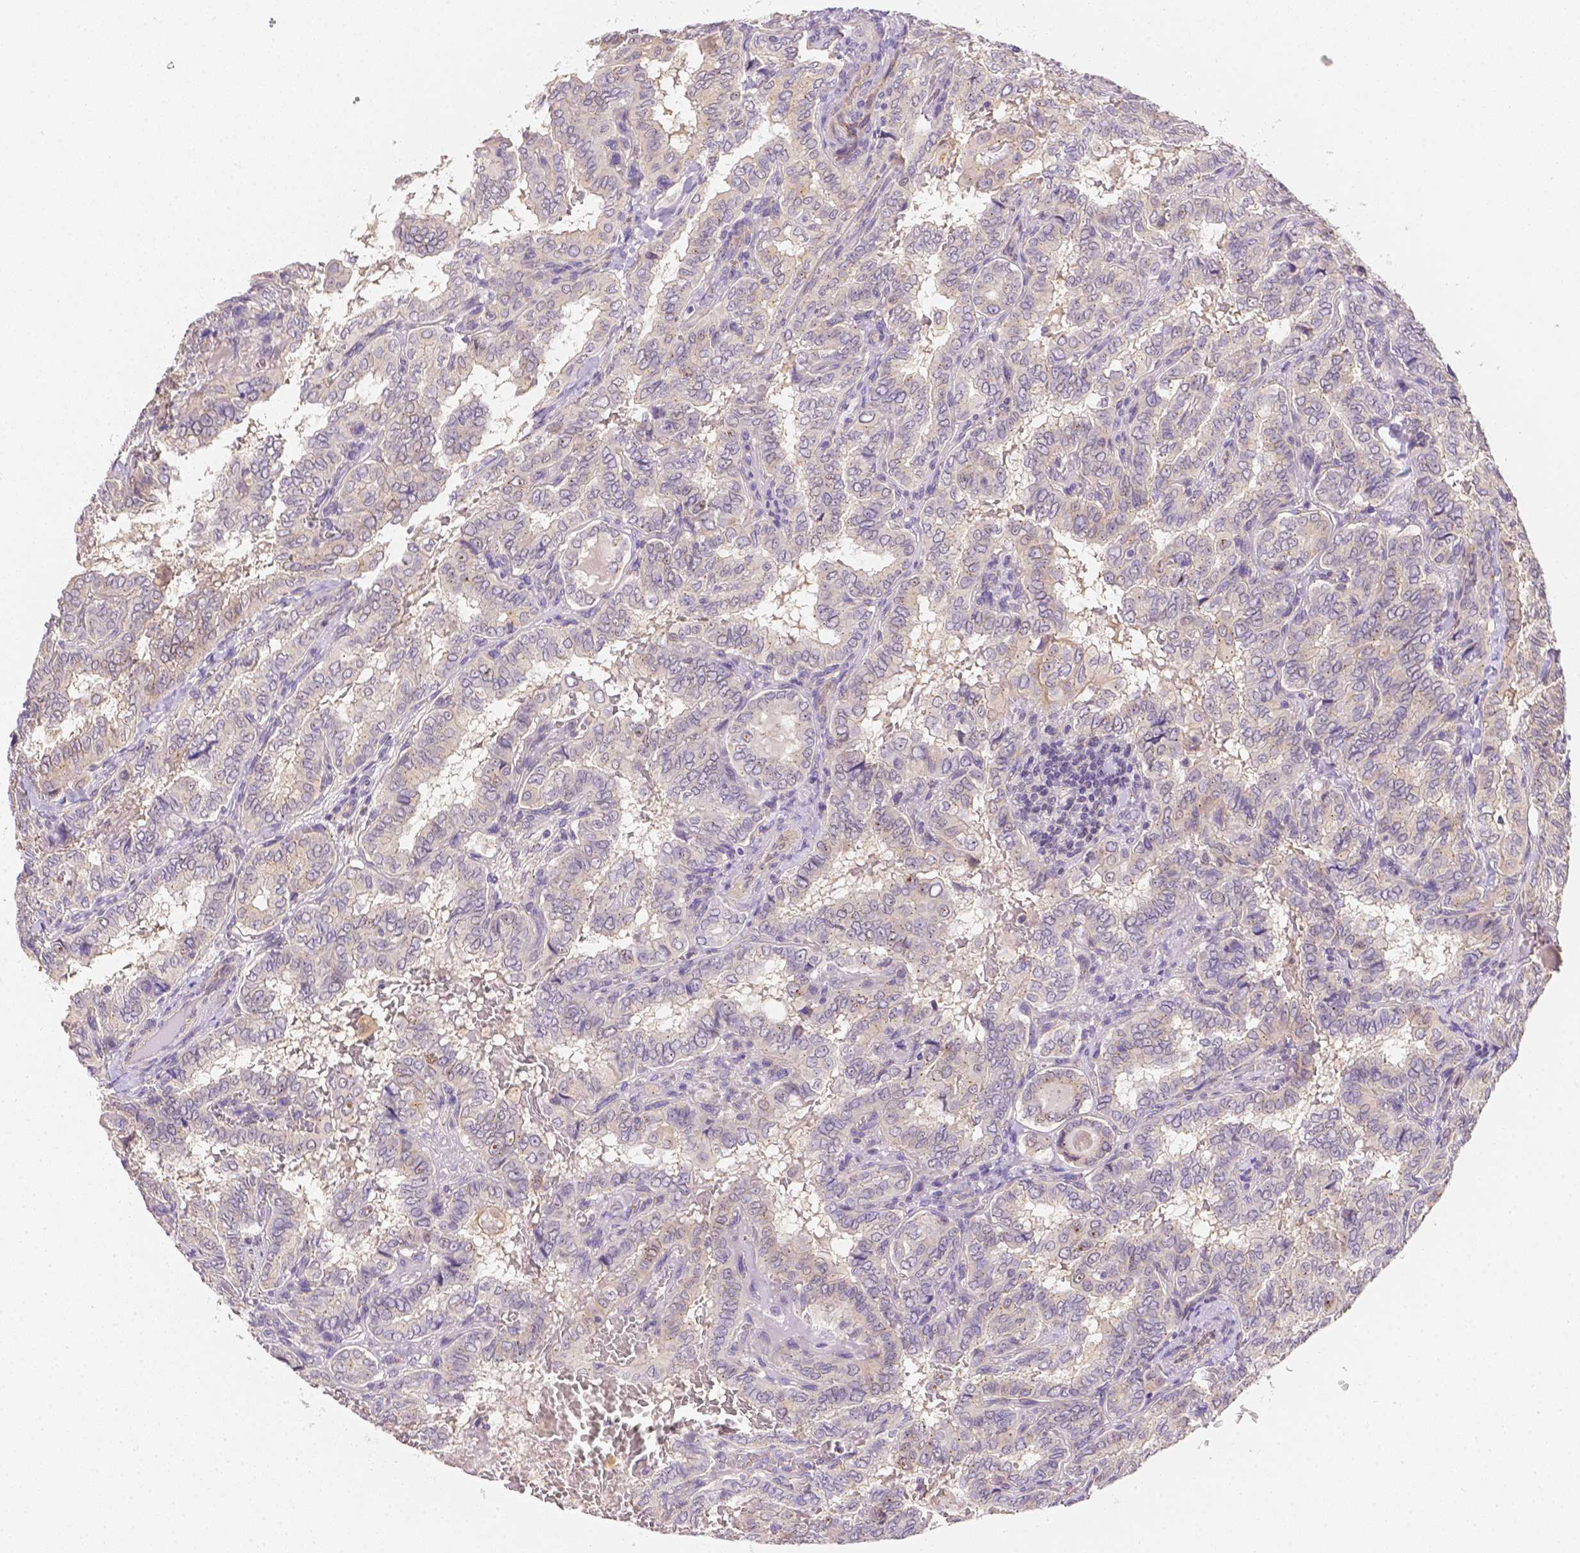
{"staining": {"intensity": "negative", "quantity": "none", "location": "none"}, "tissue": "thyroid cancer", "cell_type": "Tumor cells", "image_type": "cancer", "snomed": [{"axis": "morphology", "description": "Papillary adenocarcinoma, NOS"}, {"axis": "topography", "description": "Thyroid gland"}], "caption": "IHC histopathology image of human papillary adenocarcinoma (thyroid) stained for a protein (brown), which demonstrates no expression in tumor cells.", "gene": "C10orf67", "patient": {"sex": "female", "age": 46}}